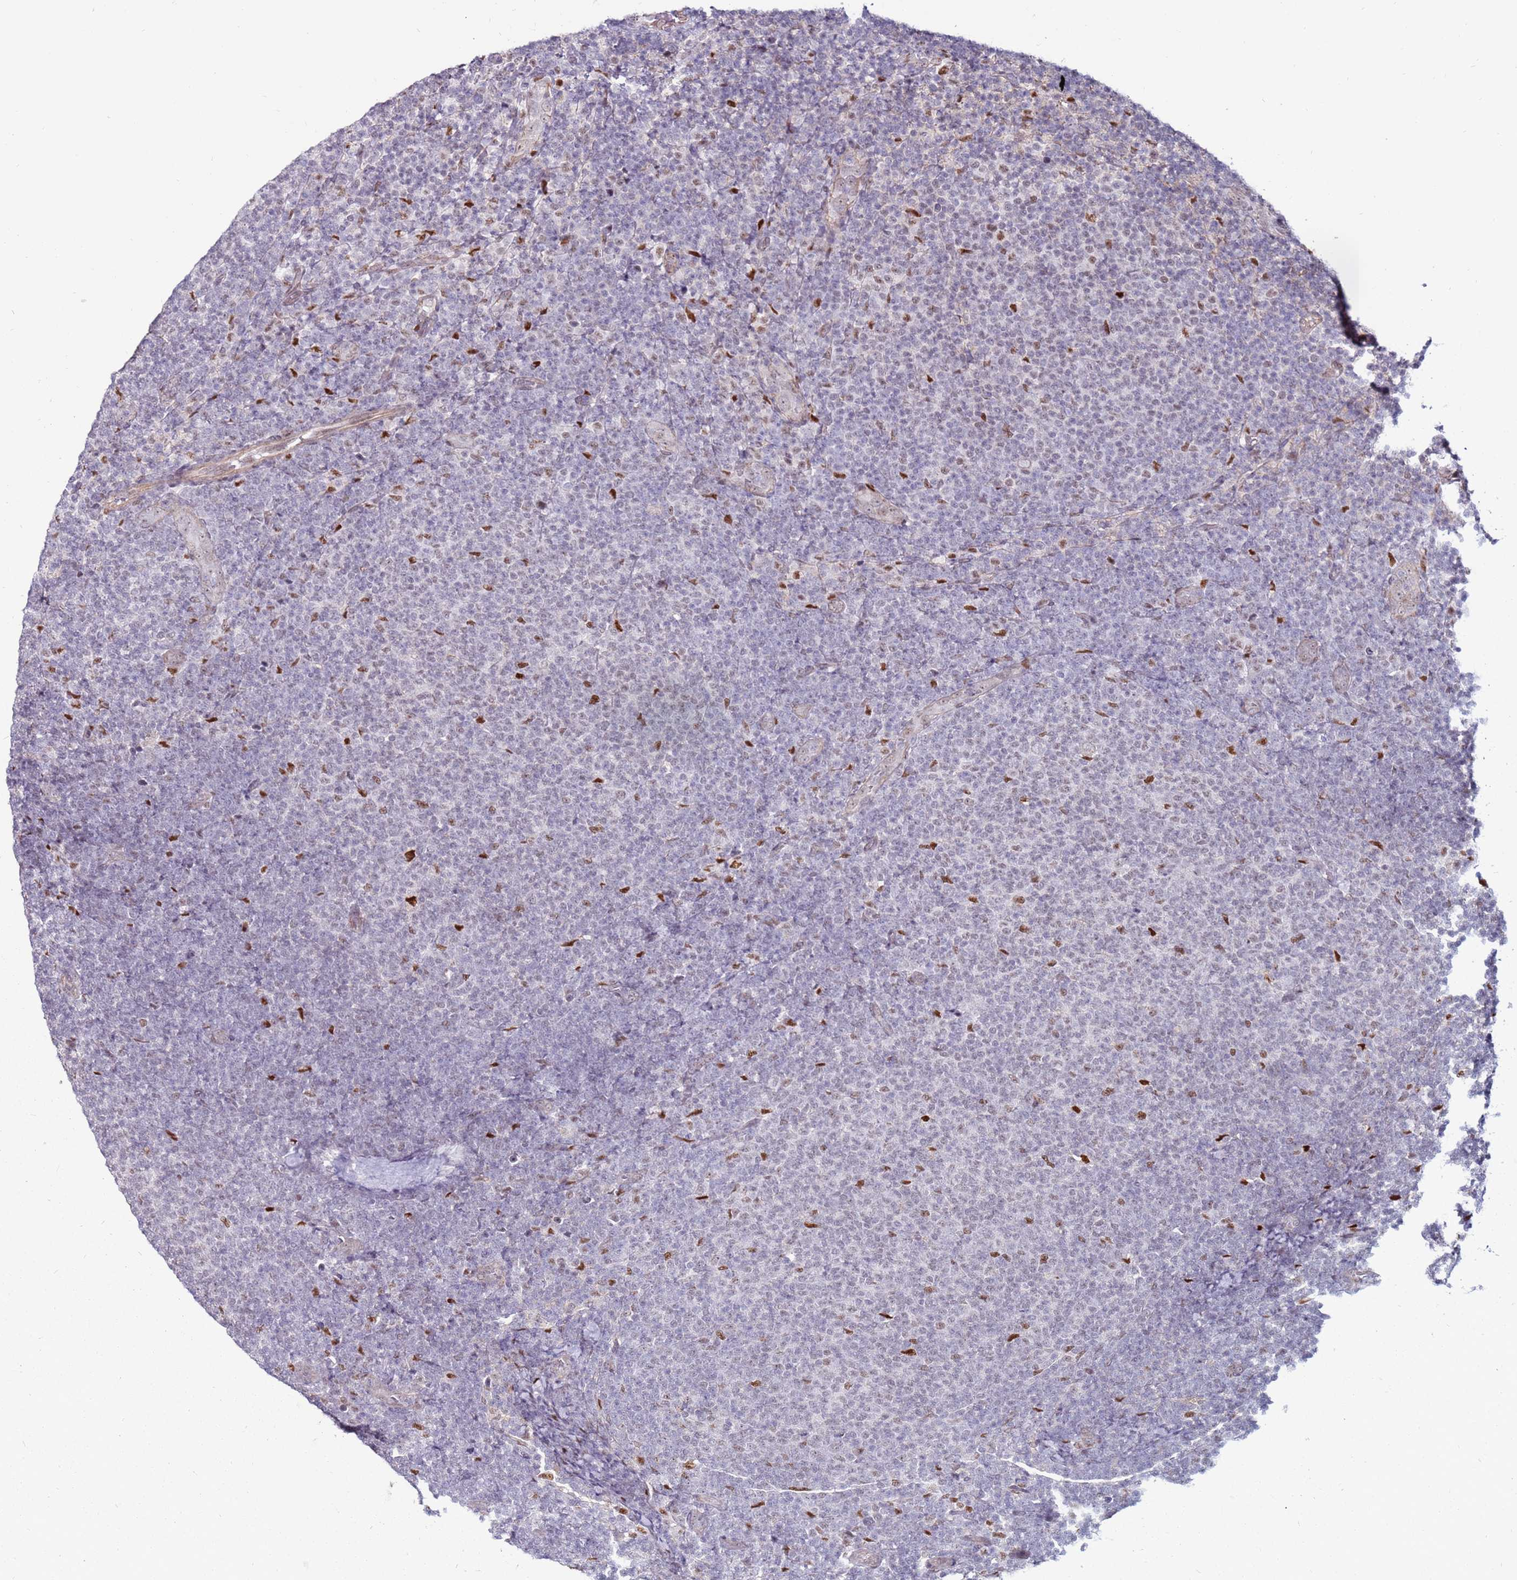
{"staining": {"intensity": "negative", "quantity": "none", "location": "none"}, "tissue": "lymphoma", "cell_type": "Tumor cells", "image_type": "cancer", "snomed": [{"axis": "morphology", "description": "Malignant lymphoma, non-Hodgkin's type, Low grade"}, {"axis": "topography", "description": "Lymph node"}], "caption": "Malignant lymphoma, non-Hodgkin's type (low-grade) was stained to show a protein in brown. There is no significant positivity in tumor cells.", "gene": "KPNA4", "patient": {"sex": "male", "age": 66}}